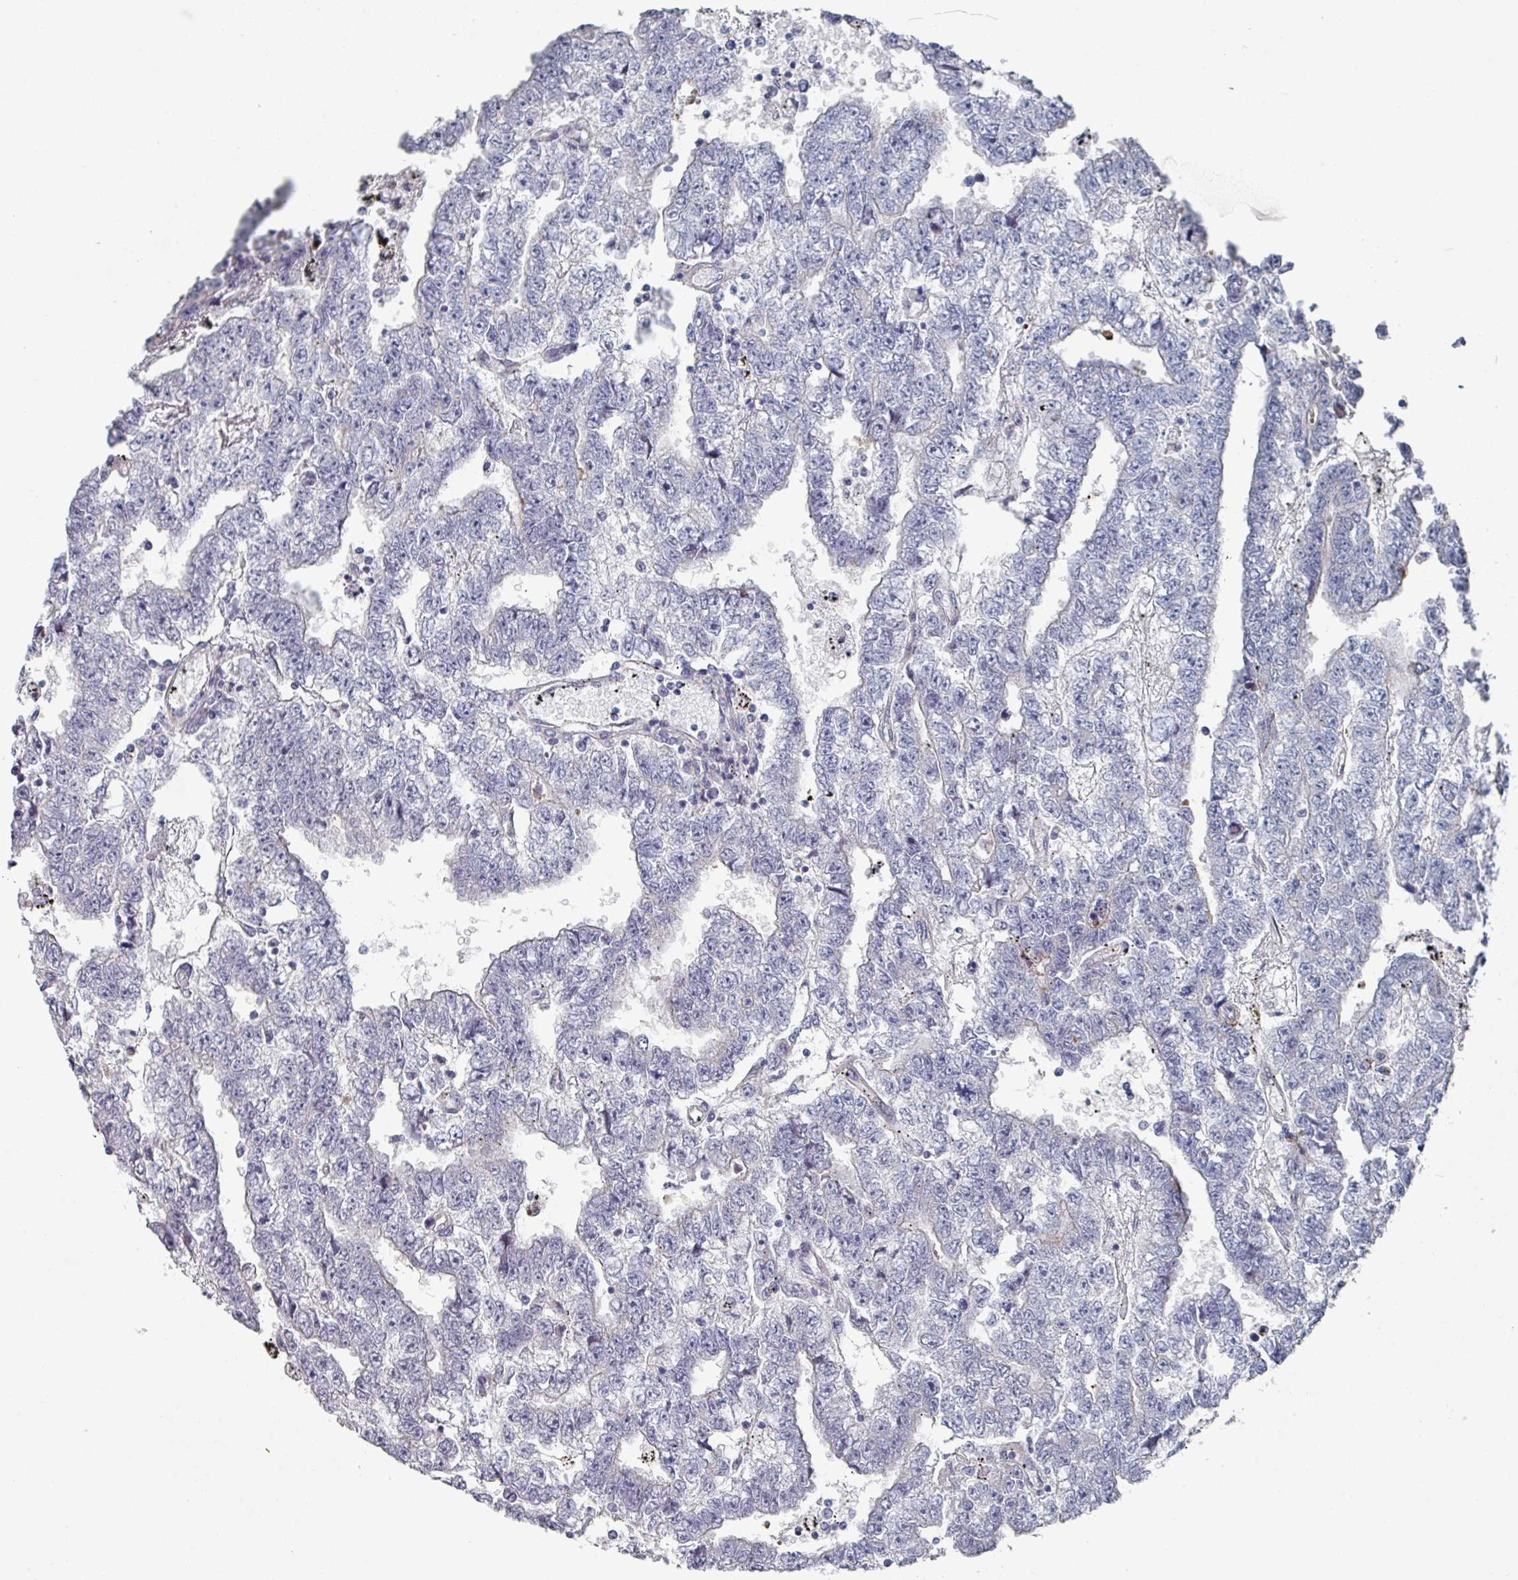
{"staining": {"intensity": "negative", "quantity": "none", "location": "none"}, "tissue": "testis cancer", "cell_type": "Tumor cells", "image_type": "cancer", "snomed": [{"axis": "morphology", "description": "Carcinoma, Embryonal, NOS"}, {"axis": "topography", "description": "Testis"}], "caption": "The micrograph displays no staining of tumor cells in embryonal carcinoma (testis).", "gene": "EFL1", "patient": {"sex": "male", "age": 25}}